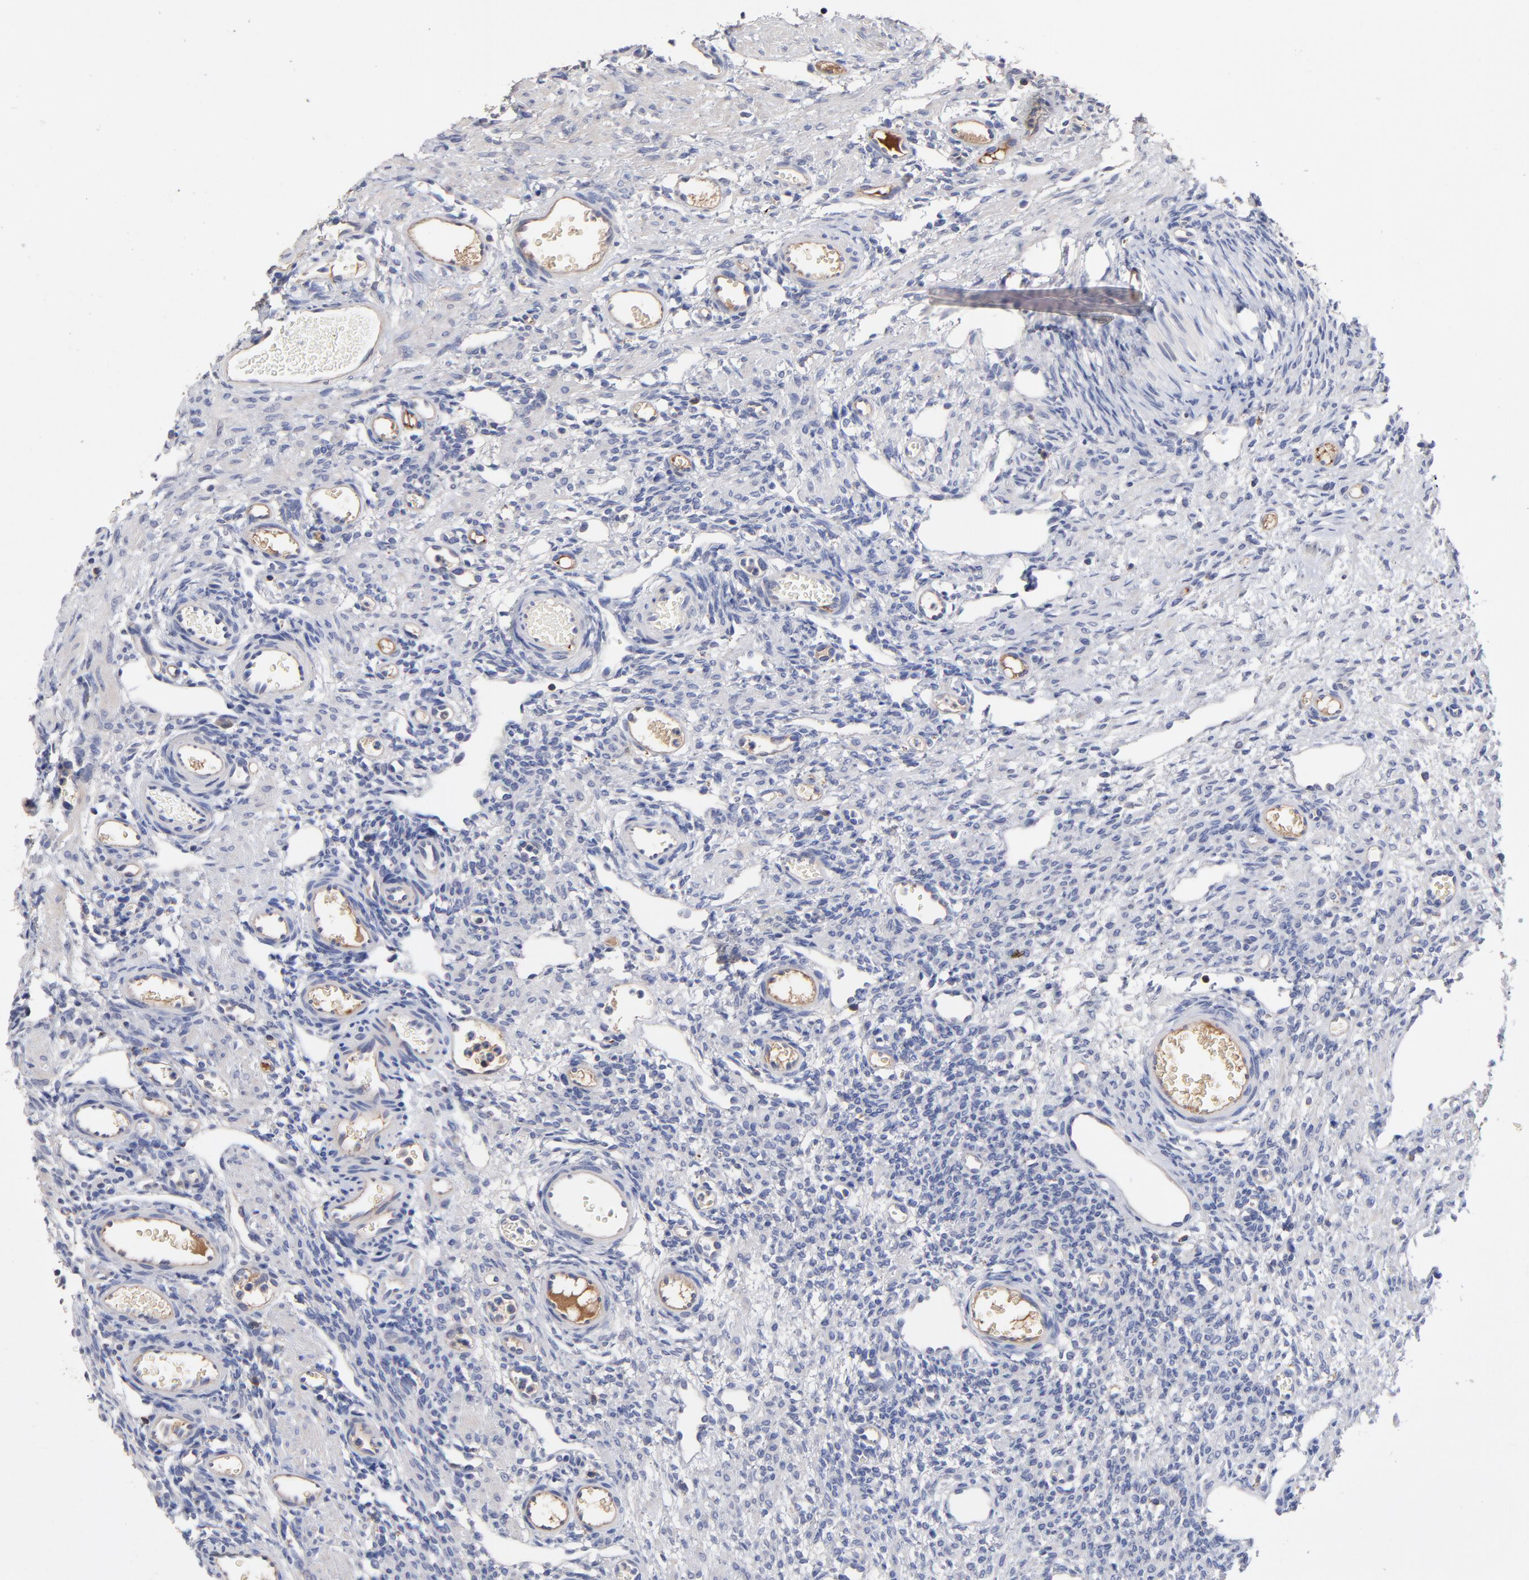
{"staining": {"intensity": "negative", "quantity": "none", "location": "none"}, "tissue": "ovary", "cell_type": "Follicle cells", "image_type": "normal", "snomed": [{"axis": "morphology", "description": "Normal tissue, NOS"}, {"axis": "topography", "description": "Ovary"}], "caption": "Human ovary stained for a protein using immunohistochemistry (IHC) displays no expression in follicle cells.", "gene": "TRAT1", "patient": {"sex": "female", "age": 33}}